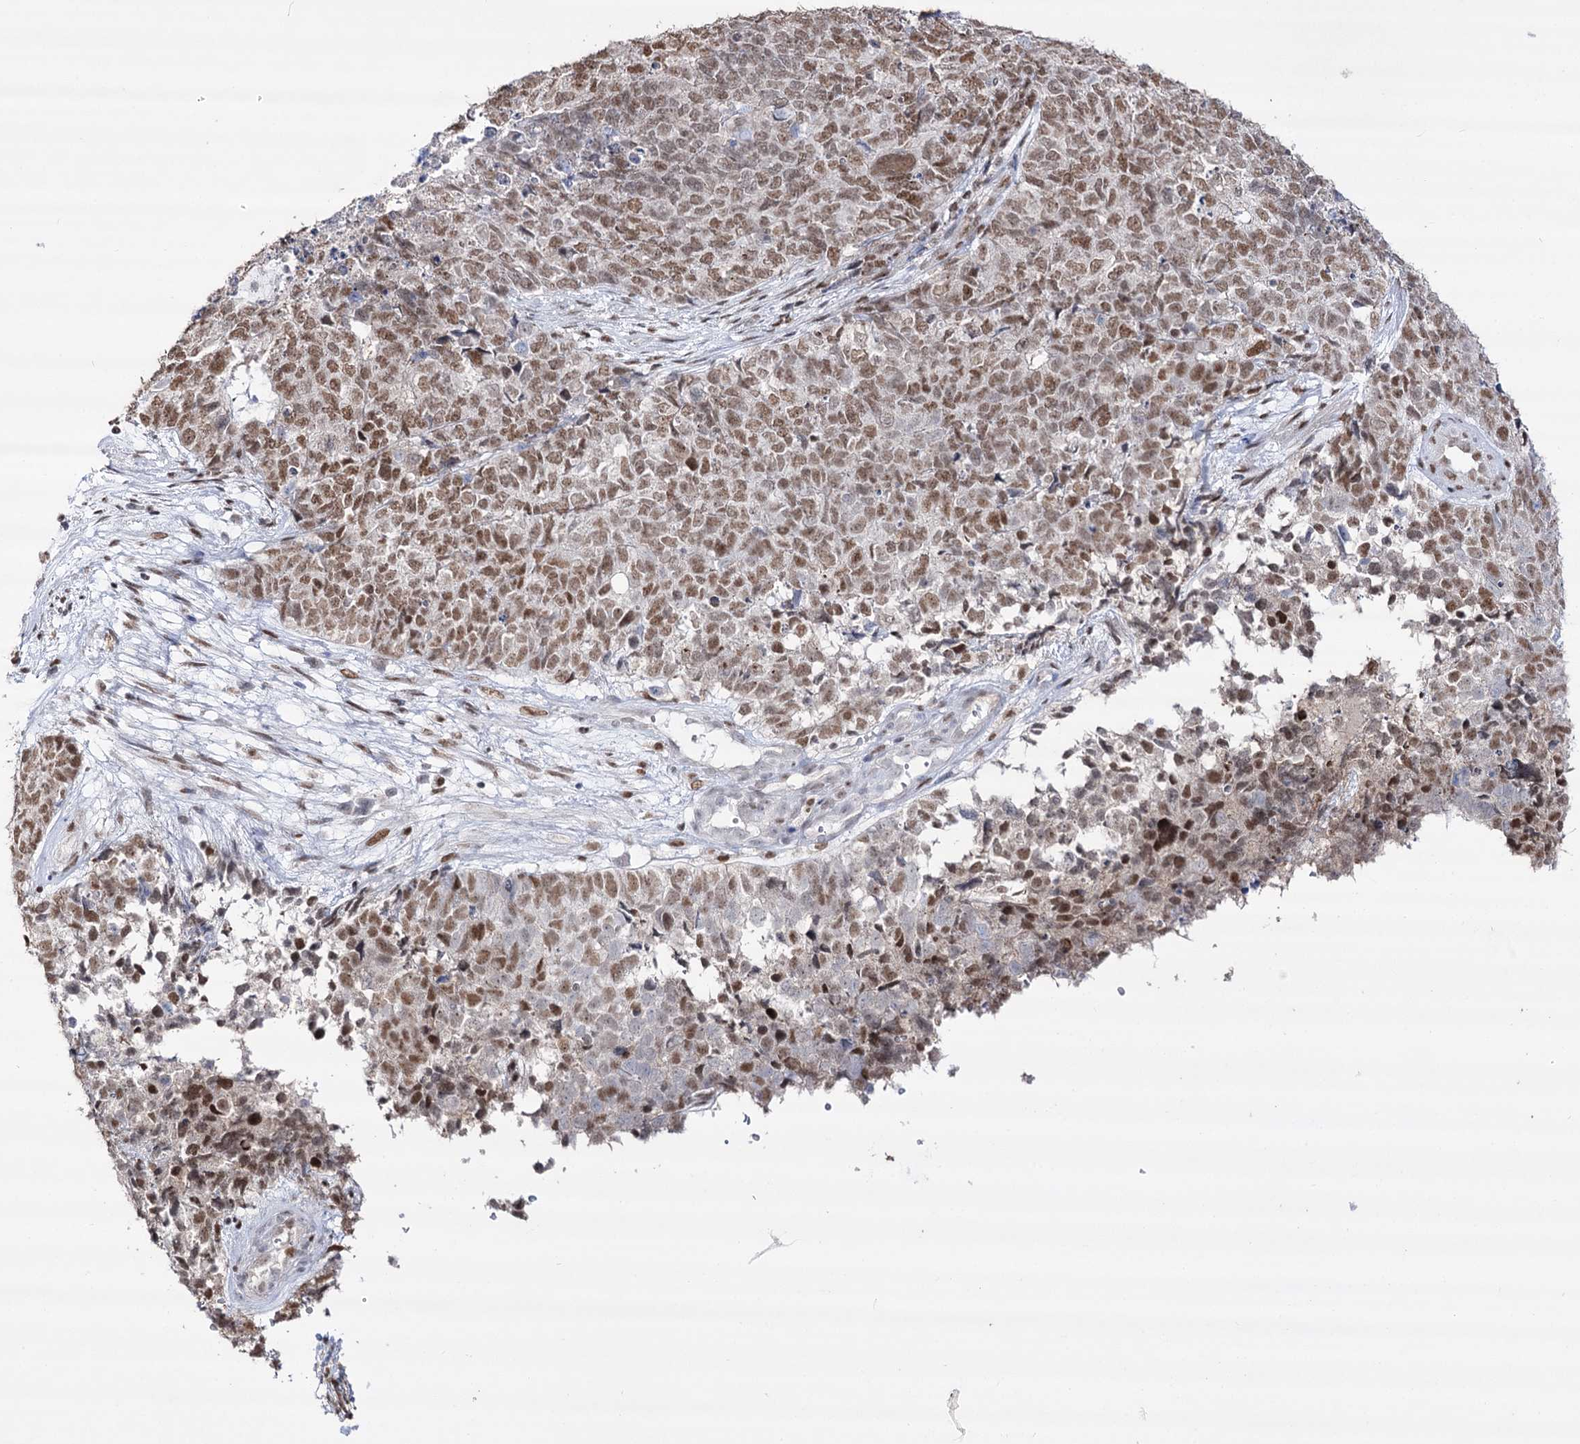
{"staining": {"intensity": "moderate", "quantity": ">75%", "location": "nuclear"}, "tissue": "cervical cancer", "cell_type": "Tumor cells", "image_type": "cancer", "snomed": [{"axis": "morphology", "description": "Squamous cell carcinoma, NOS"}, {"axis": "topography", "description": "Cervix"}], "caption": "This histopathology image shows IHC staining of cervical cancer, with medium moderate nuclear positivity in about >75% of tumor cells.", "gene": "VGLL4", "patient": {"sex": "female", "age": 63}}